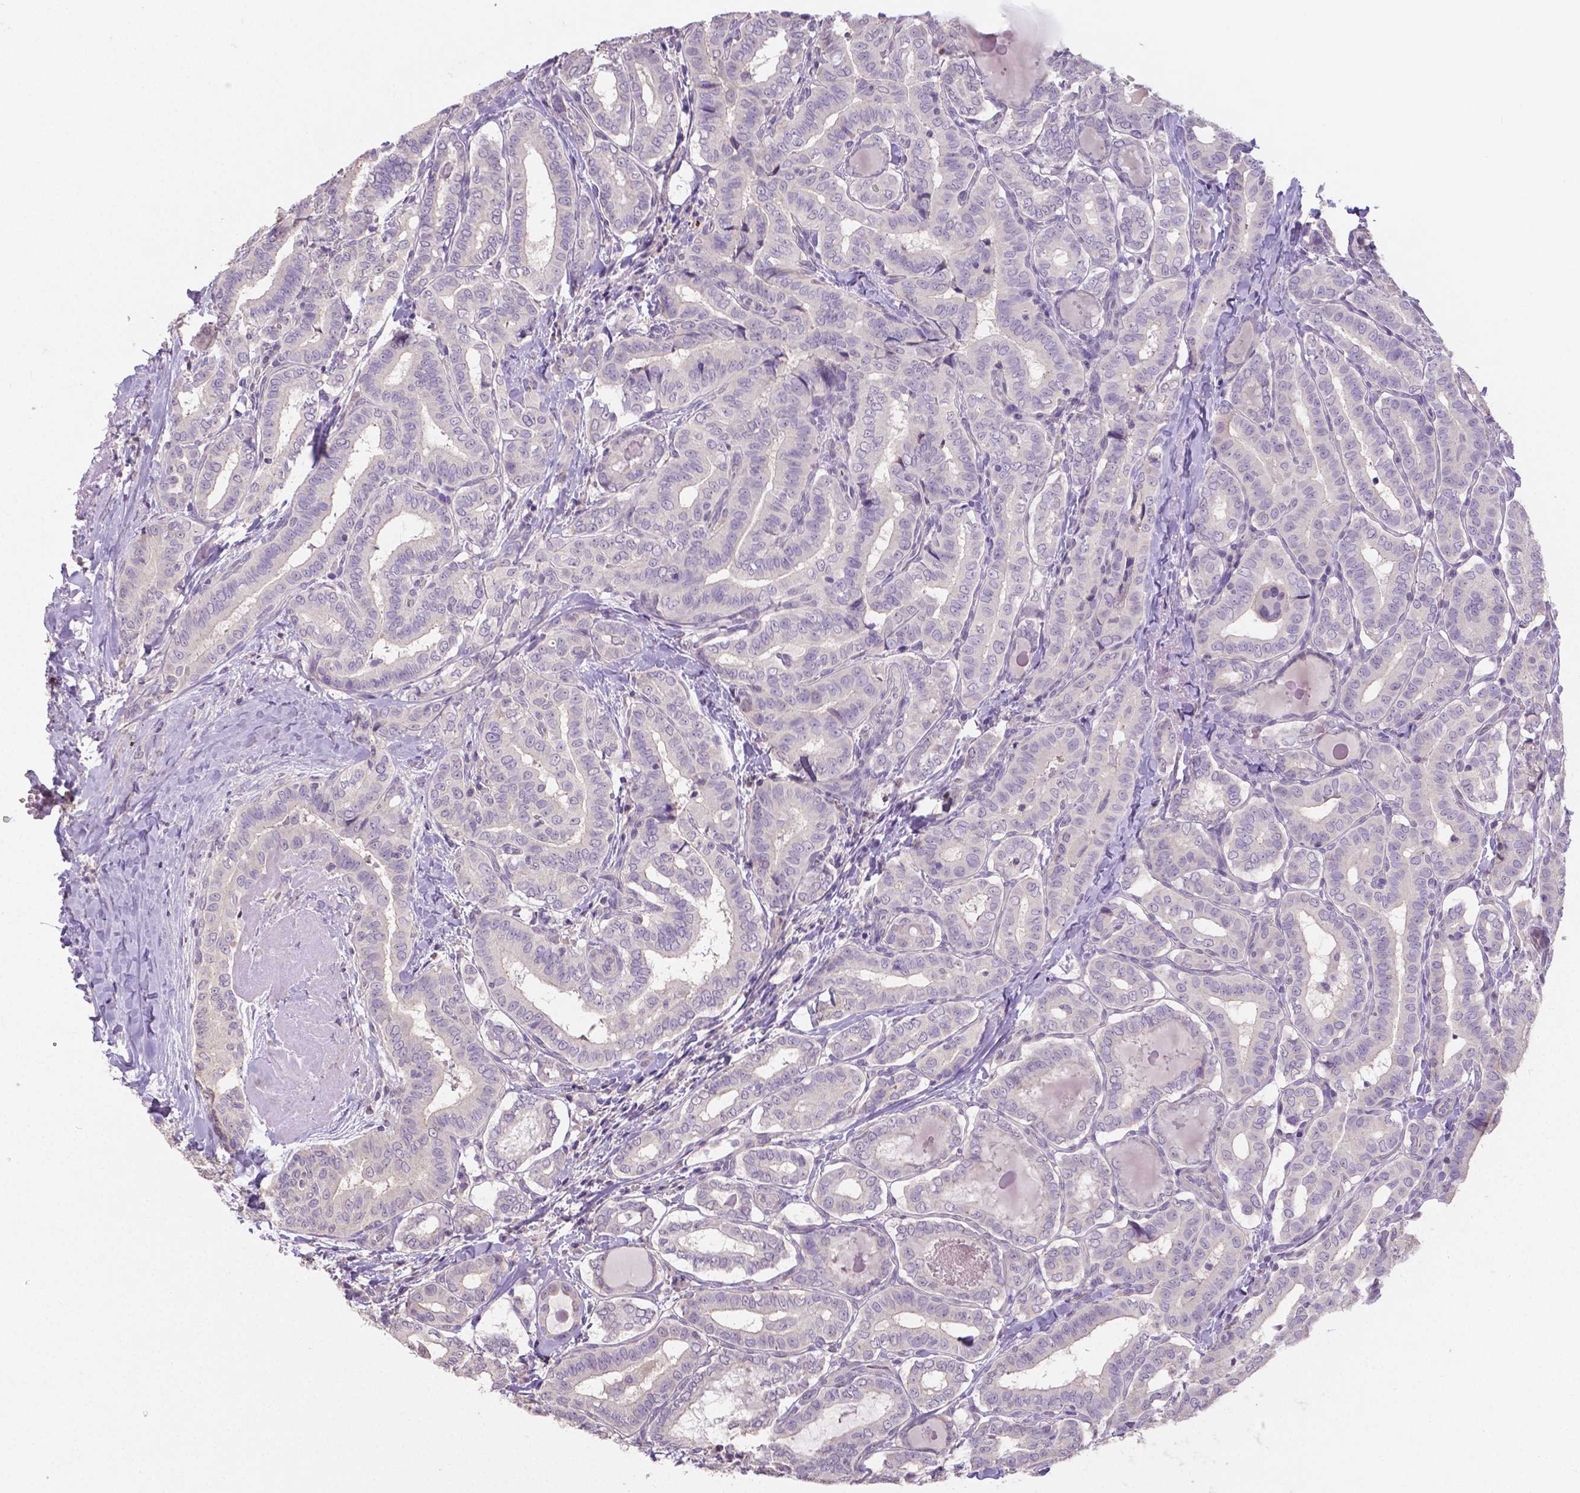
{"staining": {"intensity": "negative", "quantity": "none", "location": "none"}, "tissue": "thyroid cancer", "cell_type": "Tumor cells", "image_type": "cancer", "snomed": [{"axis": "morphology", "description": "Papillary adenocarcinoma, NOS"}, {"axis": "morphology", "description": "Papillary adenoma metastatic"}, {"axis": "topography", "description": "Thyroid gland"}], "caption": "Immunohistochemistry (IHC) histopathology image of neoplastic tissue: thyroid papillary adenoma metastatic stained with DAB exhibits no significant protein positivity in tumor cells. (IHC, brightfield microscopy, high magnification).", "gene": "CRMP1", "patient": {"sex": "female", "age": 50}}